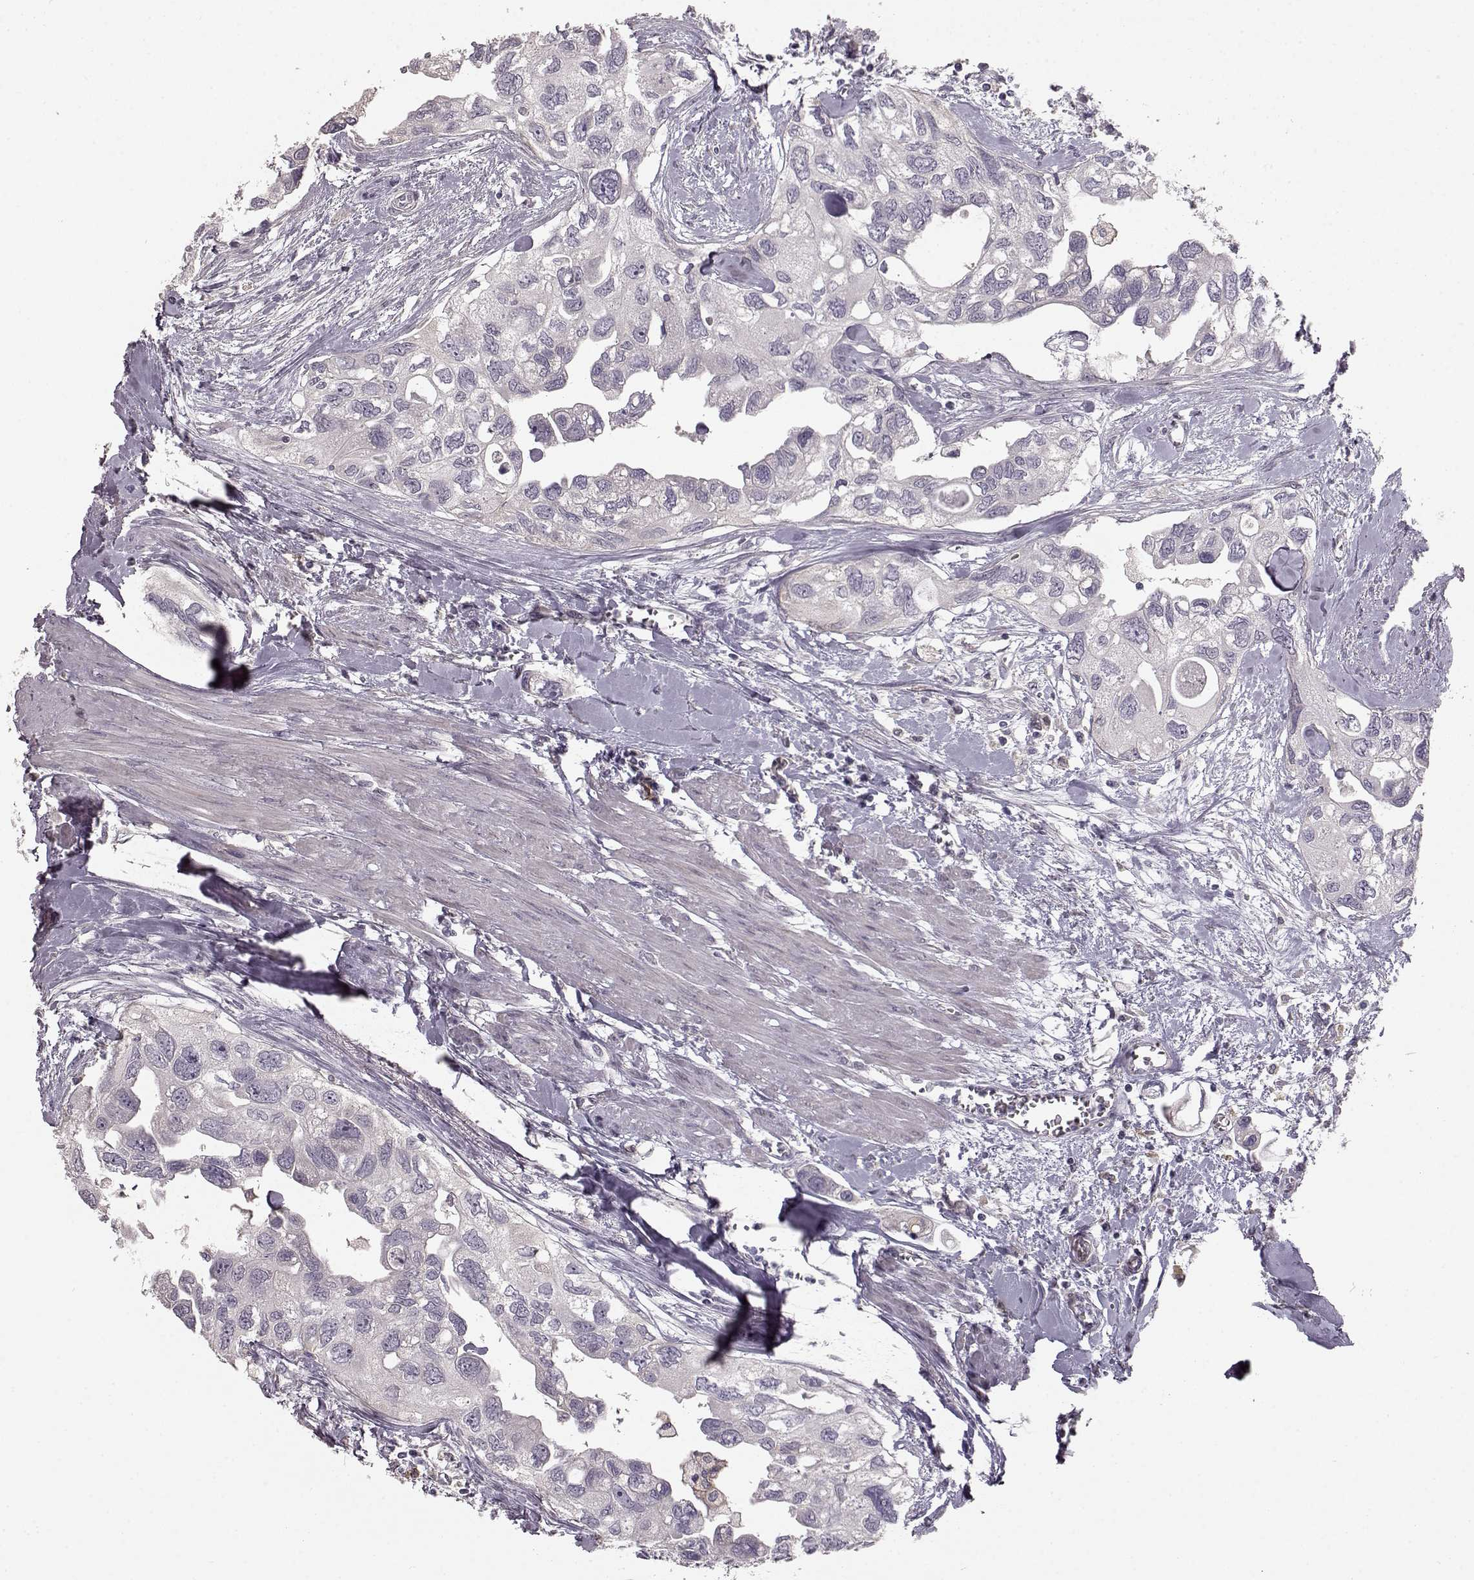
{"staining": {"intensity": "negative", "quantity": "none", "location": "none"}, "tissue": "urothelial cancer", "cell_type": "Tumor cells", "image_type": "cancer", "snomed": [{"axis": "morphology", "description": "Urothelial carcinoma, High grade"}, {"axis": "topography", "description": "Urinary bladder"}], "caption": "This photomicrograph is of high-grade urothelial carcinoma stained with immunohistochemistry to label a protein in brown with the nuclei are counter-stained blue. There is no staining in tumor cells.", "gene": "GPR50", "patient": {"sex": "male", "age": 59}}